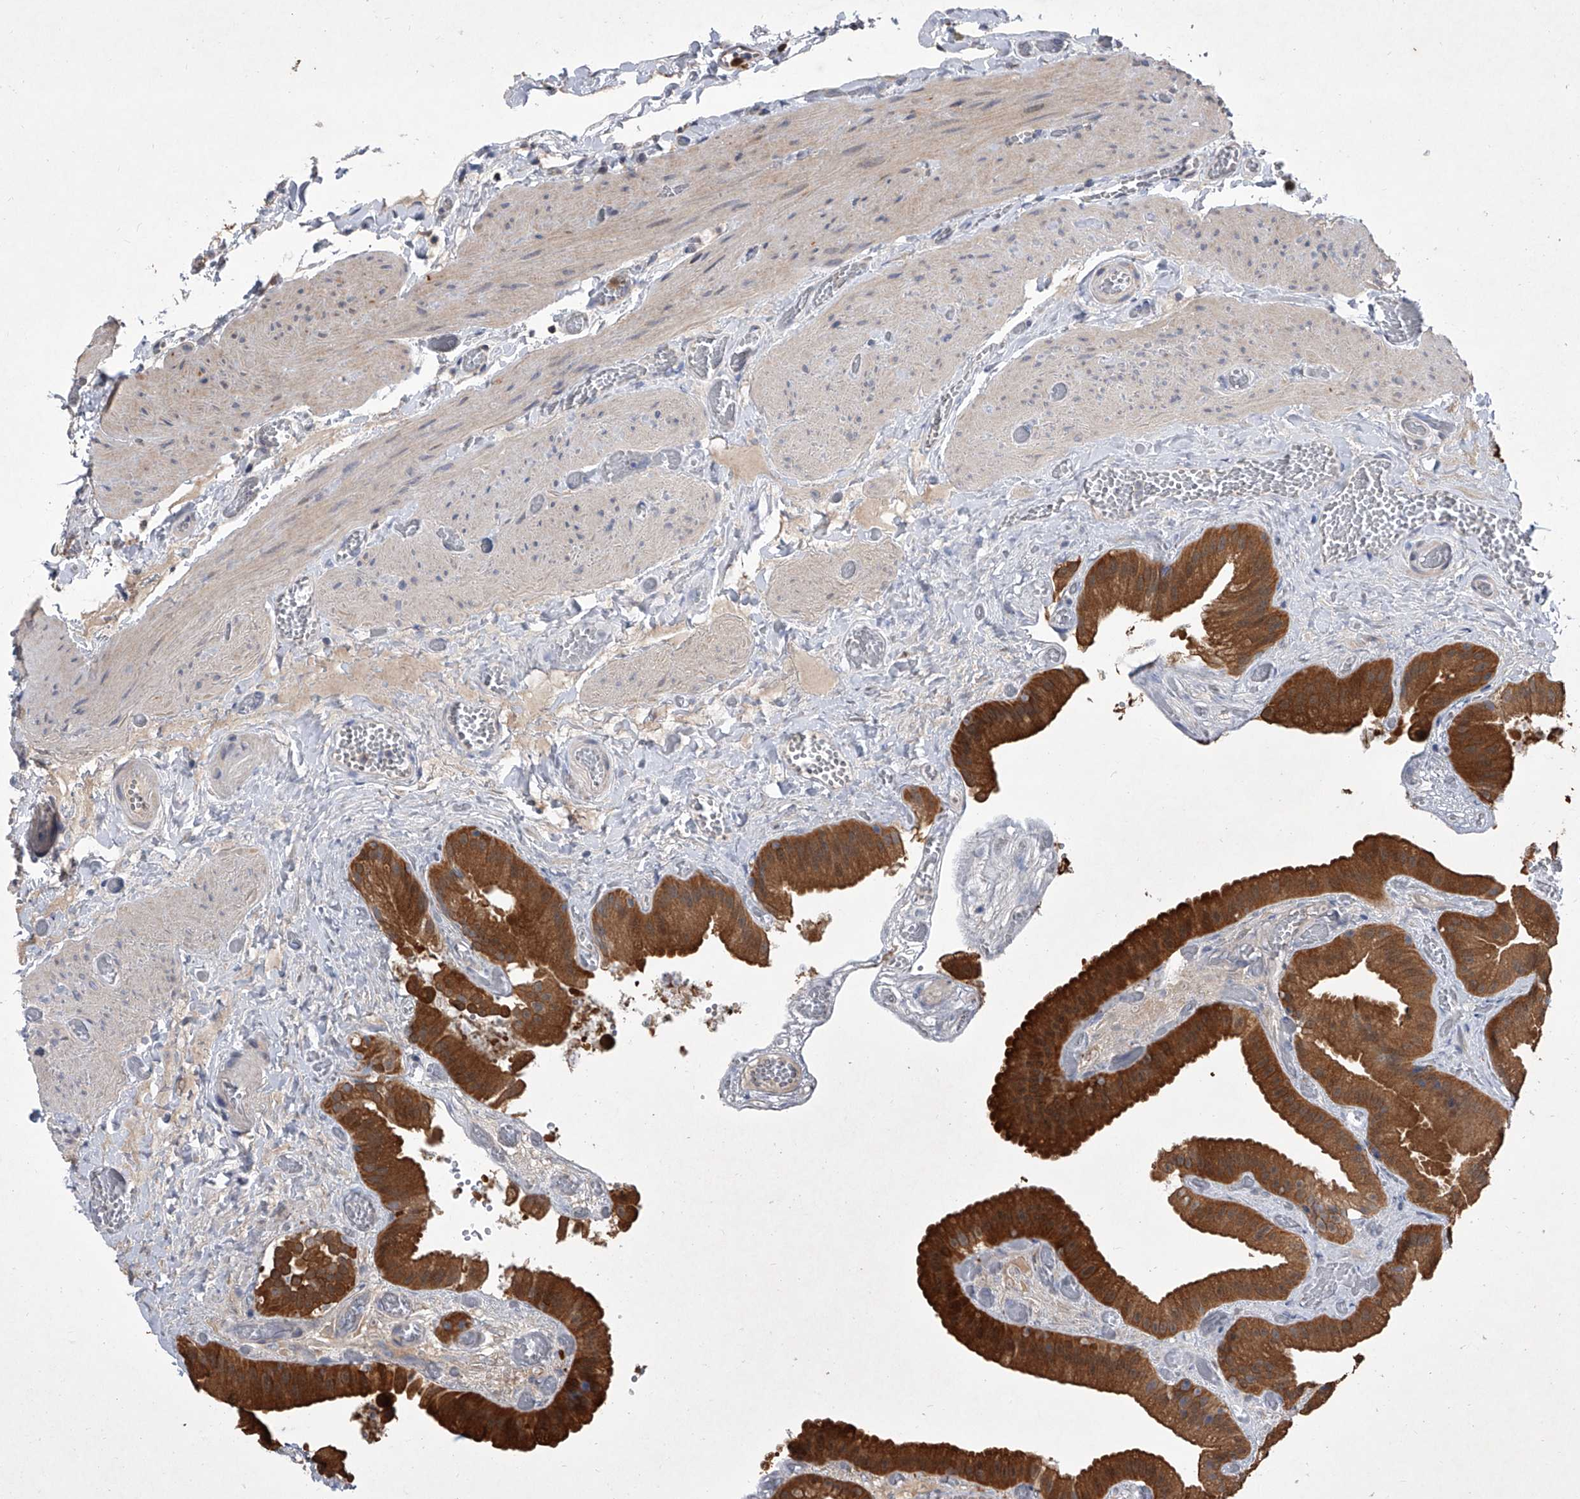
{"staining": {"intensity": "strong", "quantity": ">75%", "location": "cytoplasmic/membranous"}, "tissue": "gallbladder", "cell_type": "Glandular cells", "image_type": "normal", "snomed": [{"axis": "morphology", "description": "Normal tissue, NOS"}, {"axis": "topography", "description": "Gallbladder"}], "caption": "There is high levels of strong cytoplasmic/membranous staining in glandular cells of unremarkable gallbladder, as demonstrated by immunohistochemical staining (brown color).", "gene": "BHLHE23", "patient": {"sex": "female", "age": 64}}